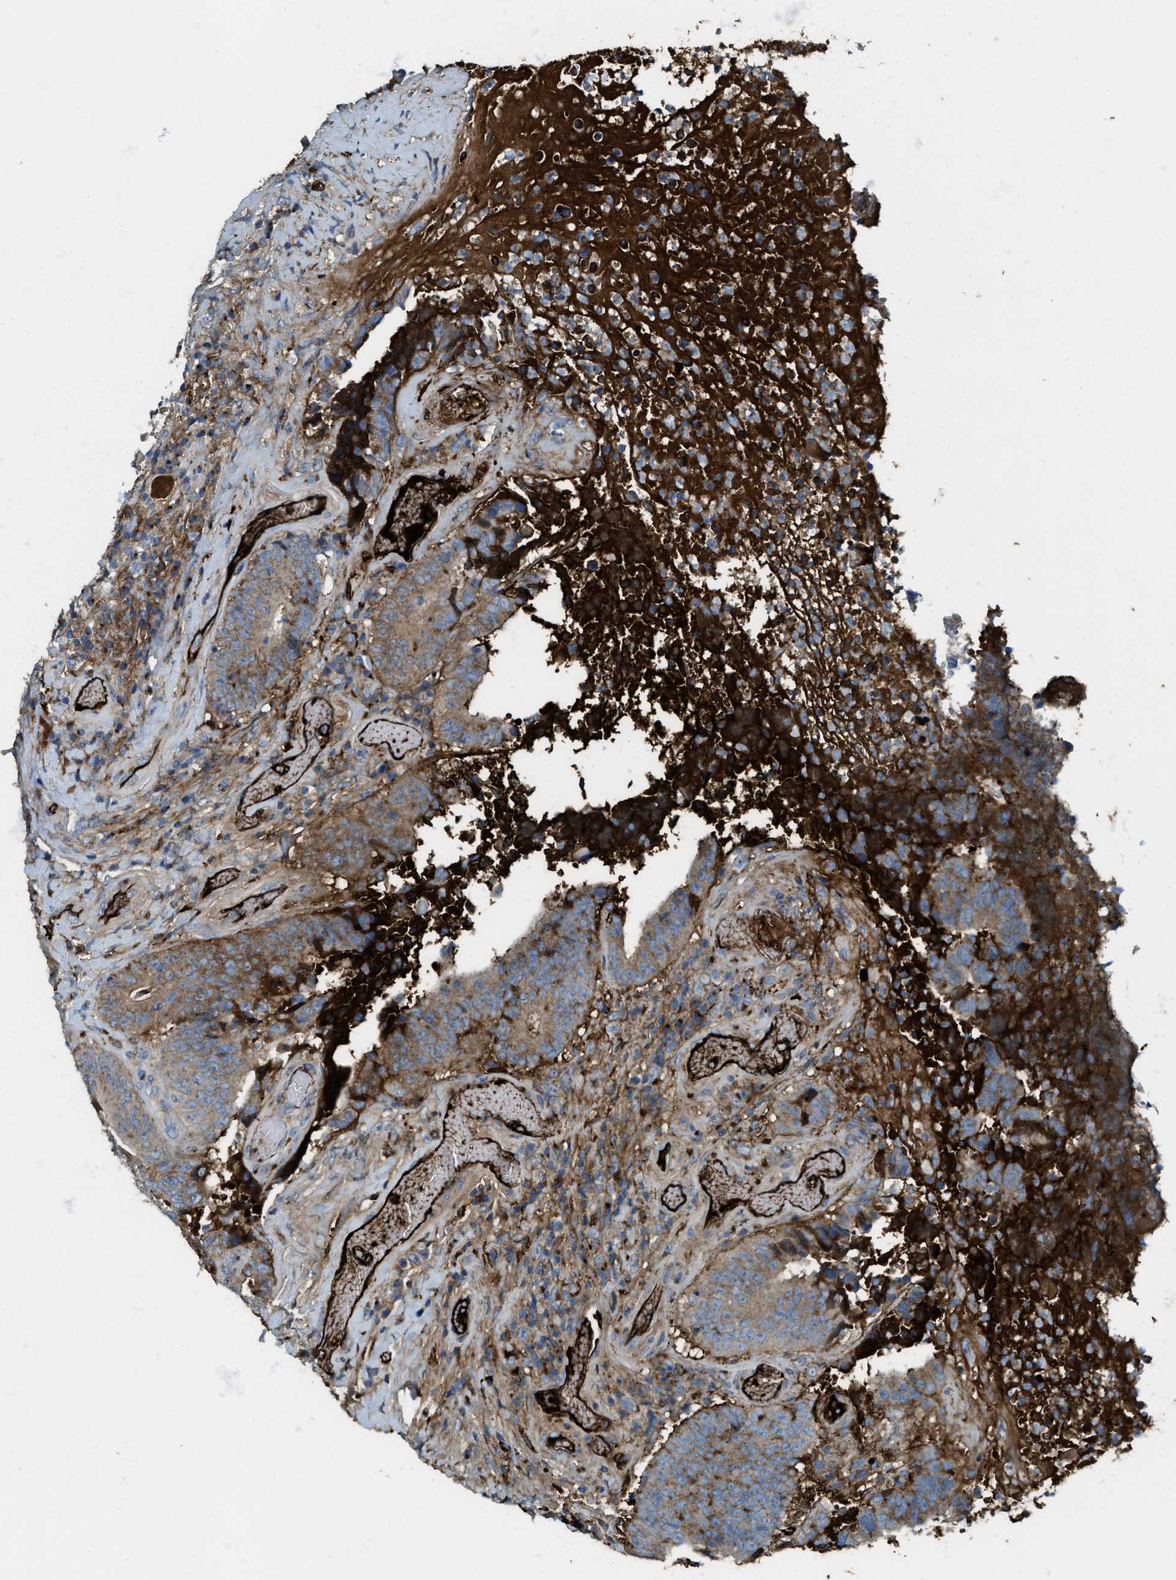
{"staining": {"intensity": "moderate", "quantity": ">75%", "location": "cytoplasmic/membranous"}, "tissue": "colorectal cancer", "cell_type": "Tumor cells", "image_type": "cancer", "snomed": [{"axis": "morphology", "description": "Adenocarcinoma, NOS"}, {"axis": "topography", "description": "Rectum"}], "caption": "This micrograph reveals immunohistochemistry (IHC) staining of colorectal cancer (adenocarcinoma), with medium moderate cytoplasmic/membranous staining in approximately >75% of tumor cells.", "gene": "TRIM59", "patient": {"sex": "male", "age": 72}}